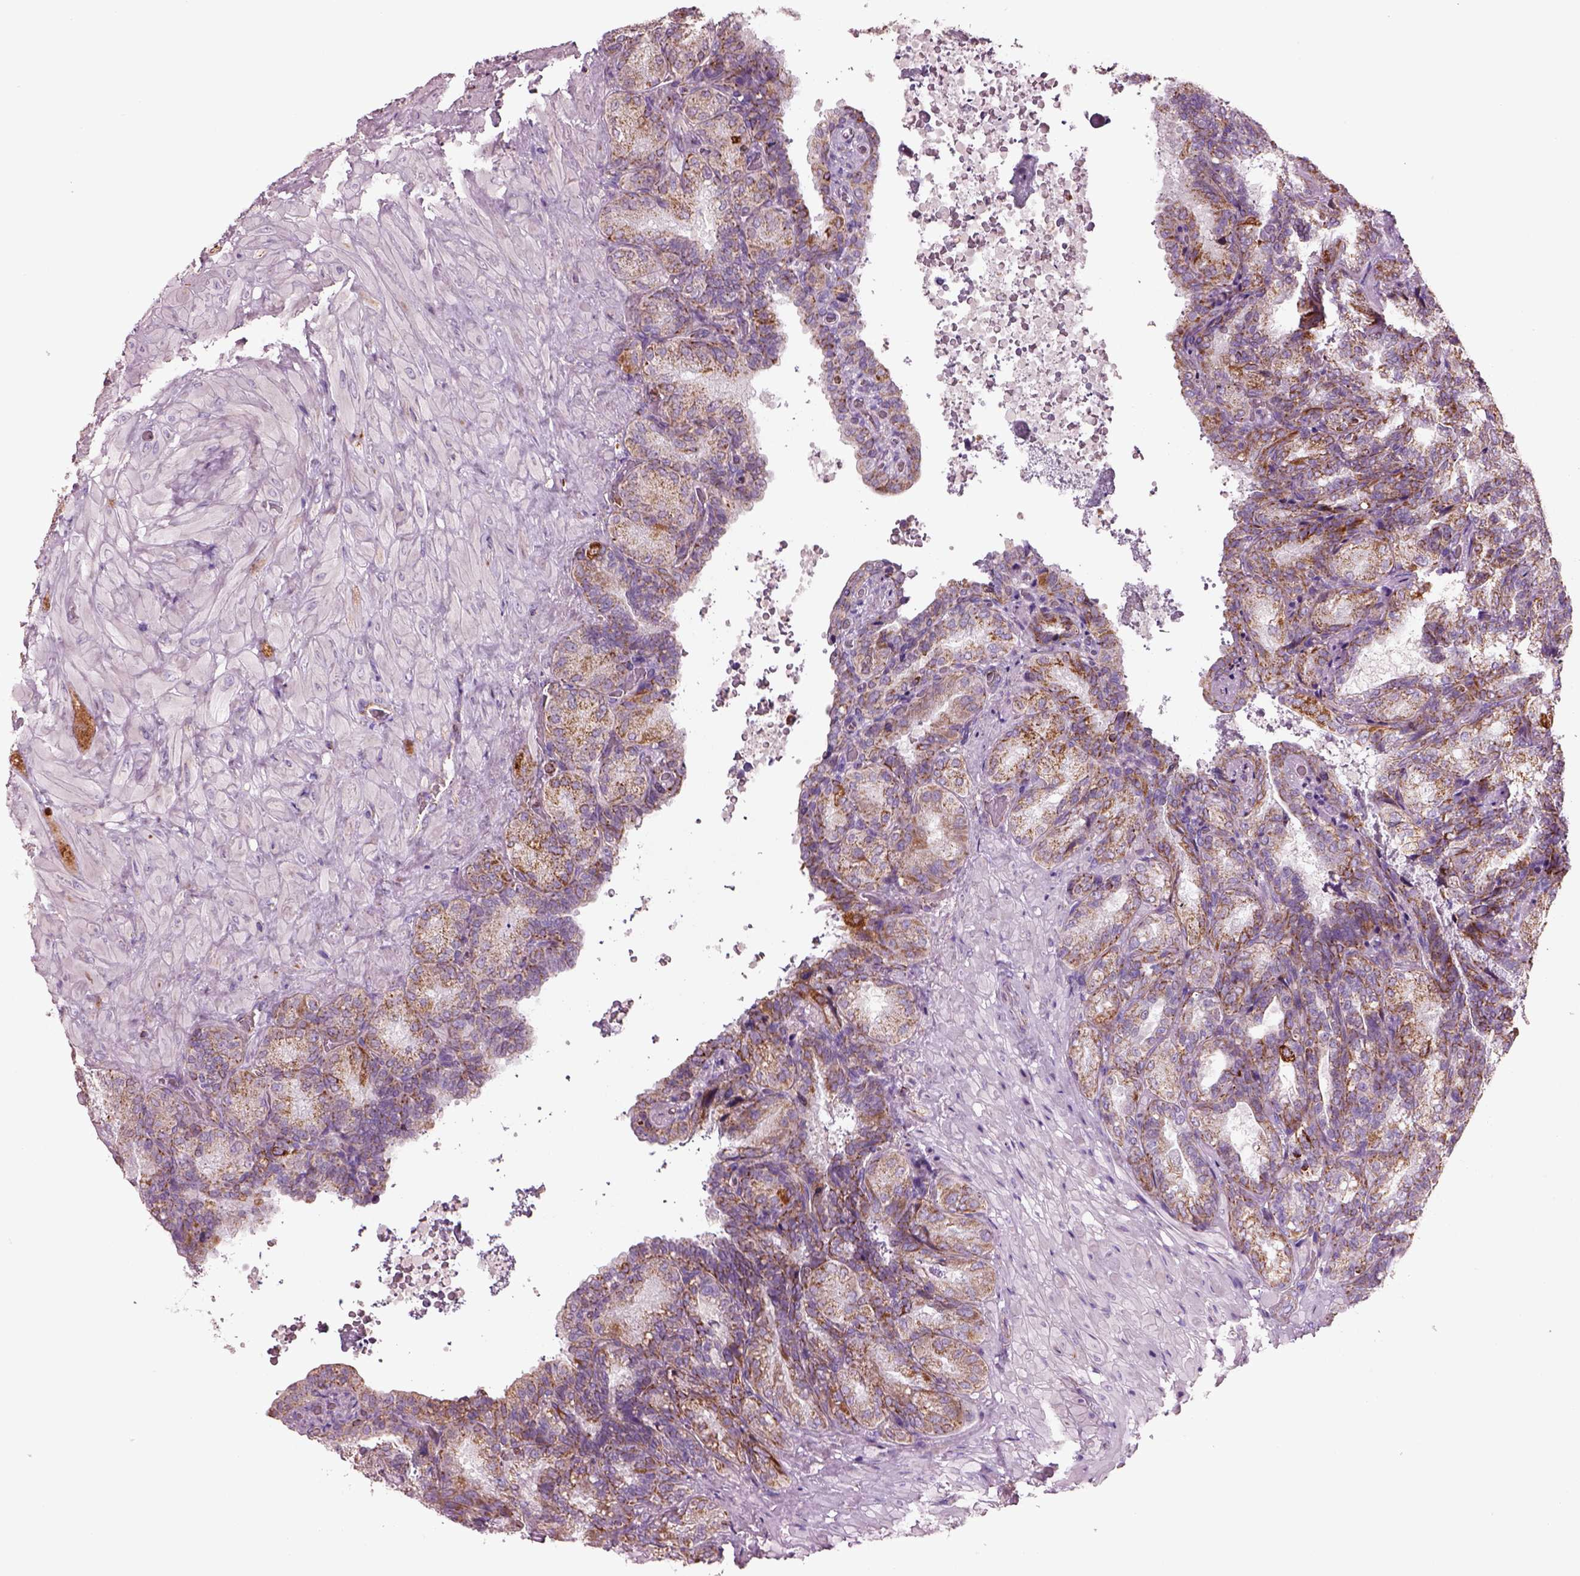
{"staining": {"intensity": "moderate", "quantity": ">75%", "location": "cytoplasmic/membranous"}, "tissue": "seminal vesicle", "cell_type": "Glandular cells", "image_type": "normal", "snomed": [{"axis": "morphology", "description": "Normal tissue, NOS"}, {"axis": "topography", "description": "Seminal veicle"}], "caption": "DAB immunohistochemical staining of benign seminal vesicle displays moderate cytoplasmic/membranous protein positivity in about >75% of glandular cells. (IHC, brightfield microscopy, high magnification).", "gene": "SLC25A24", "patient": {"sex": "male", "age": 68}}